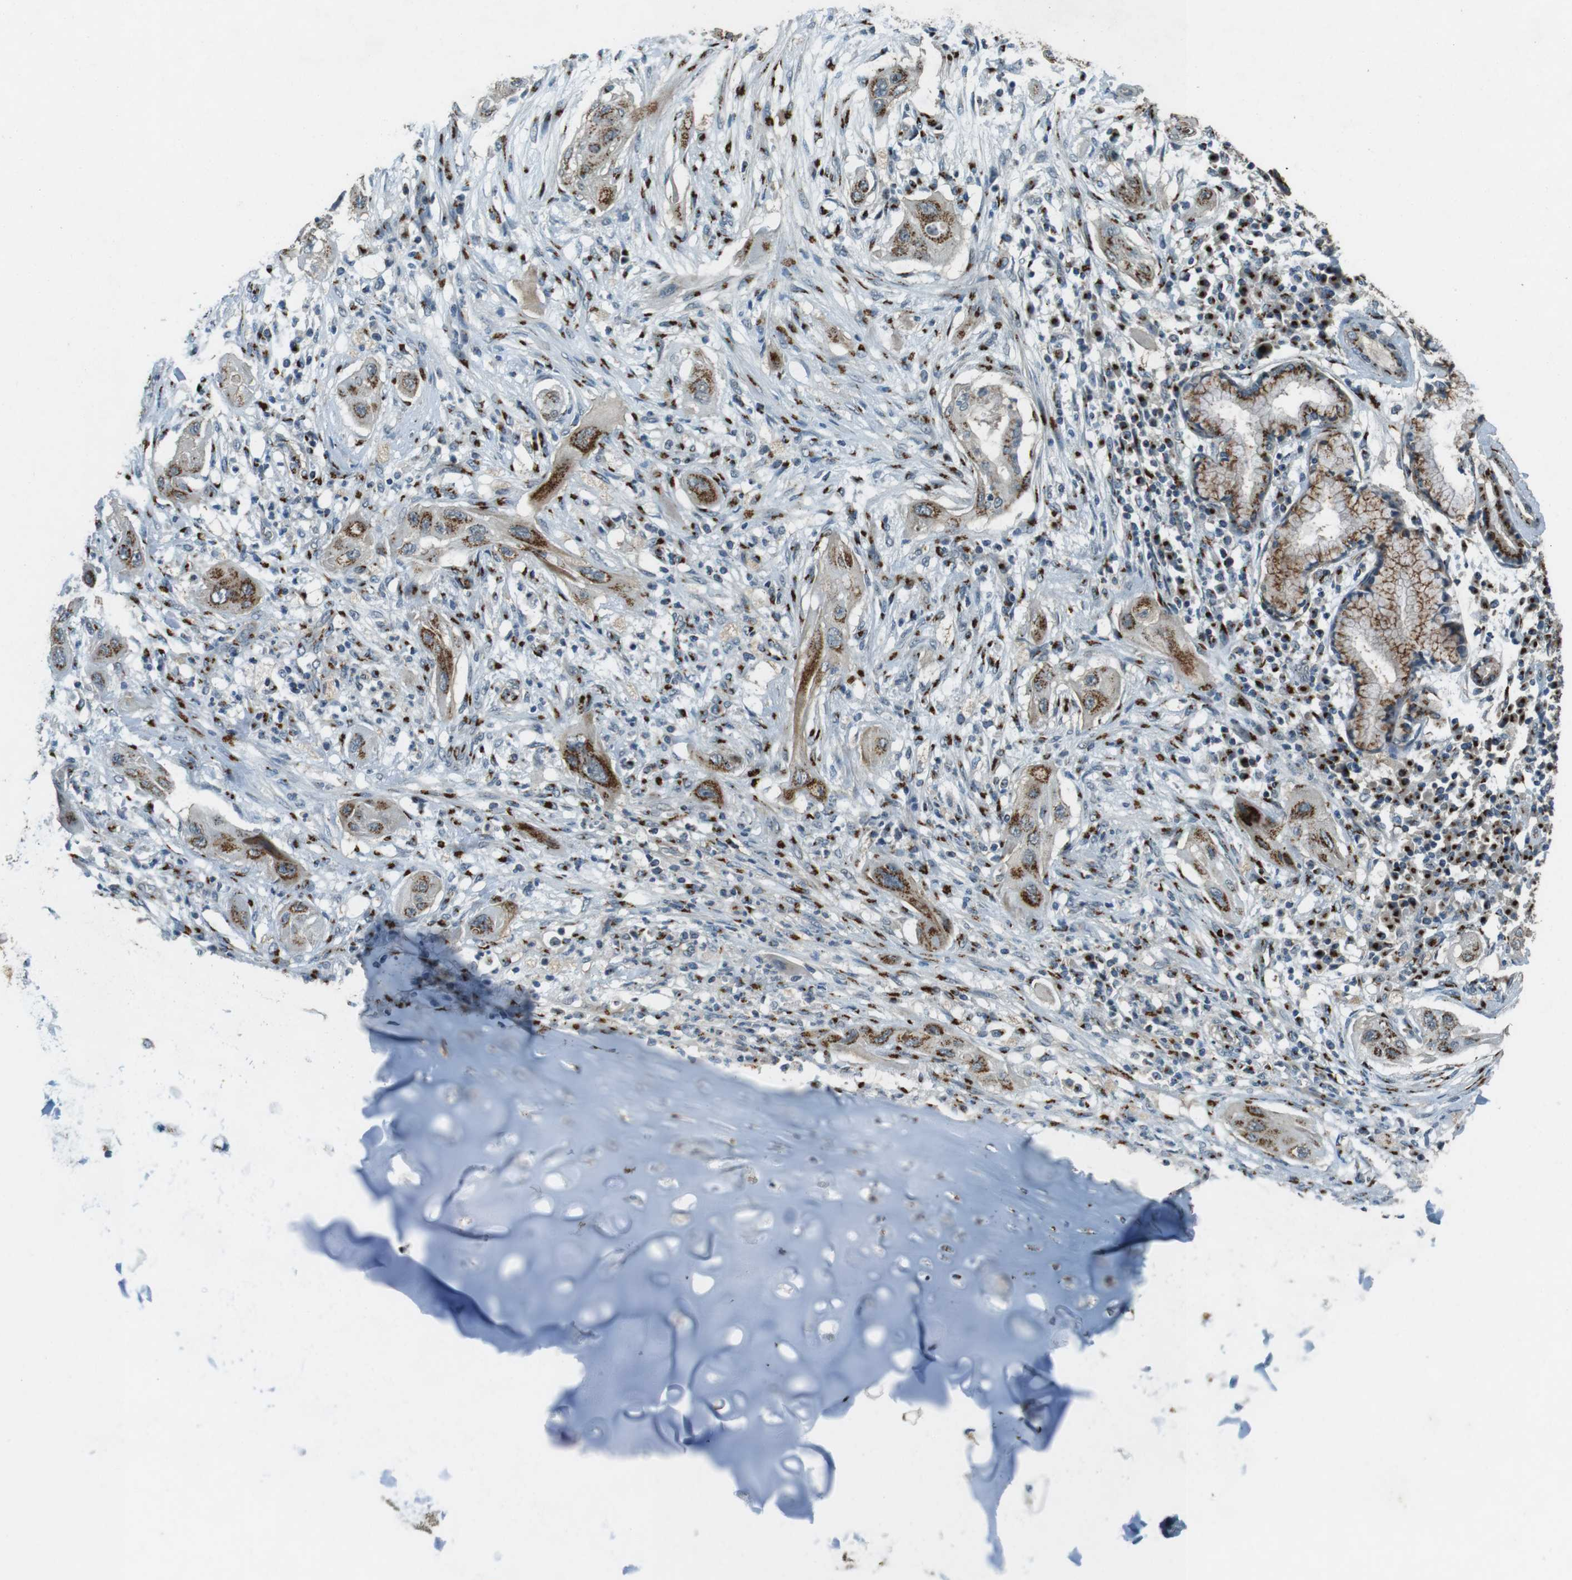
{"staining": {"intensity": "moderate", "quantity": ">75%", "location": "cytoplasmic/membranous"}, "tissue": "lung cancer", "cell_type": "Tumor cells", "image_type": "cancer", "snomed": [{"axis": "morphology", "description": "Squamous cell carcinoma, NOS"}, {"axis": "topography", "description": "Lung"}], "caption": "An immunohistochemistry micrograph of neoplastic tissue is shown. Protein staining in brown shows moderate cytoplasmic/membranous positivity in lung cancer within tumor cells.", "gene": "TMEM115", "patient": {"sex": "female", "age": 47}}